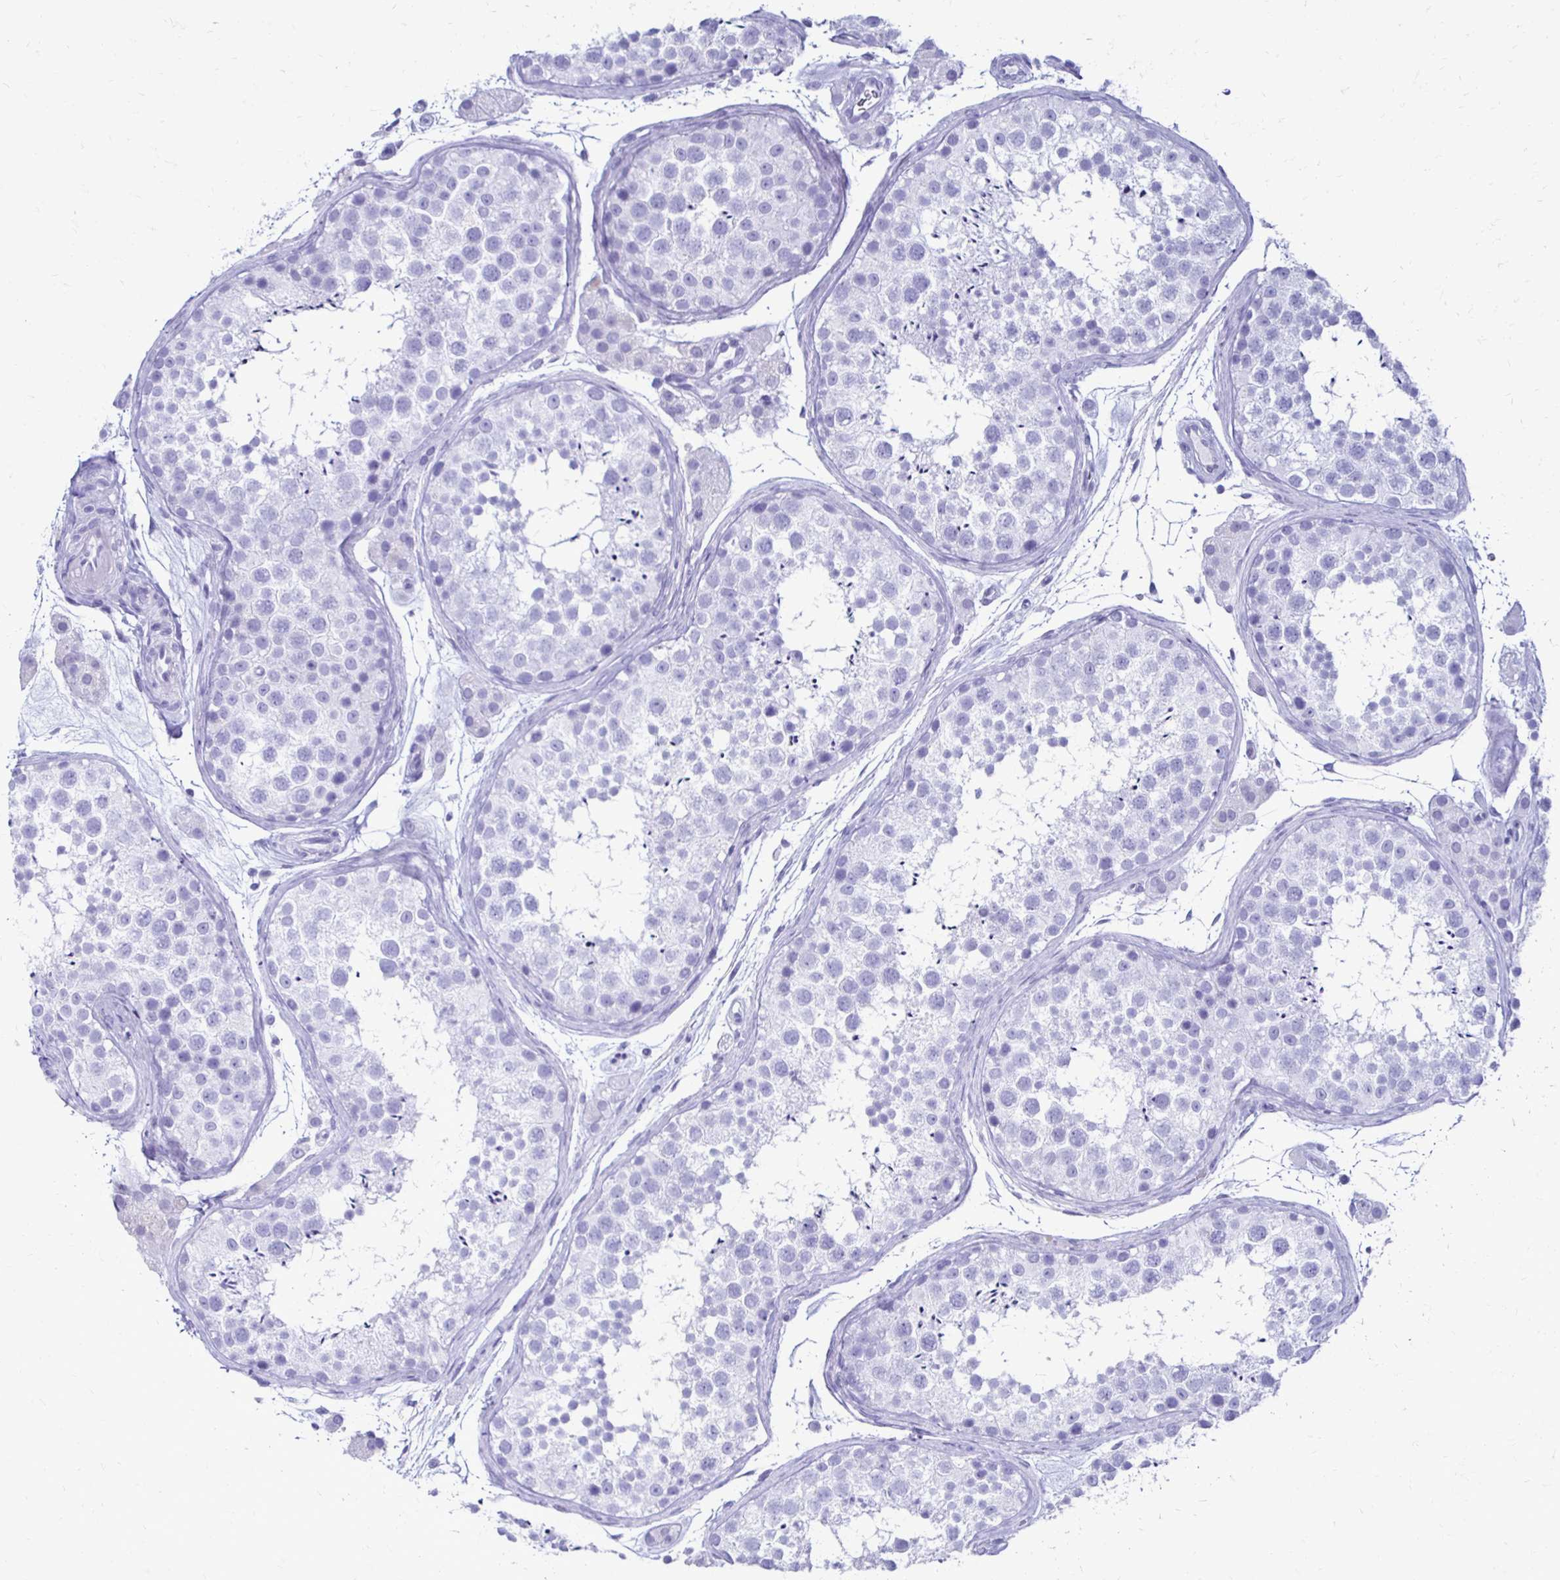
{"staining": {"intensity": "negative", "quantity": "none", "location": "none"}, "tissue": "testis", "cell_type": "Cells in seminiferous ducts", "image_type": "normal", "snomed": [{"axis": "morphology", "description": "Normal tissue, NOS"}, {"axis": "topography", "description": "Testis"}], "caption": "Benign testis was stained to show a protein in brown. There is no significant expression in cells in seminiferous ducts. (Brightfield microscopy of DAB (3,3'-diaminobenzidine) immunohistochemistry (IHC) at high magnification).", "gene": "CST5", "patient": {"sex": "male", "age": 41}}